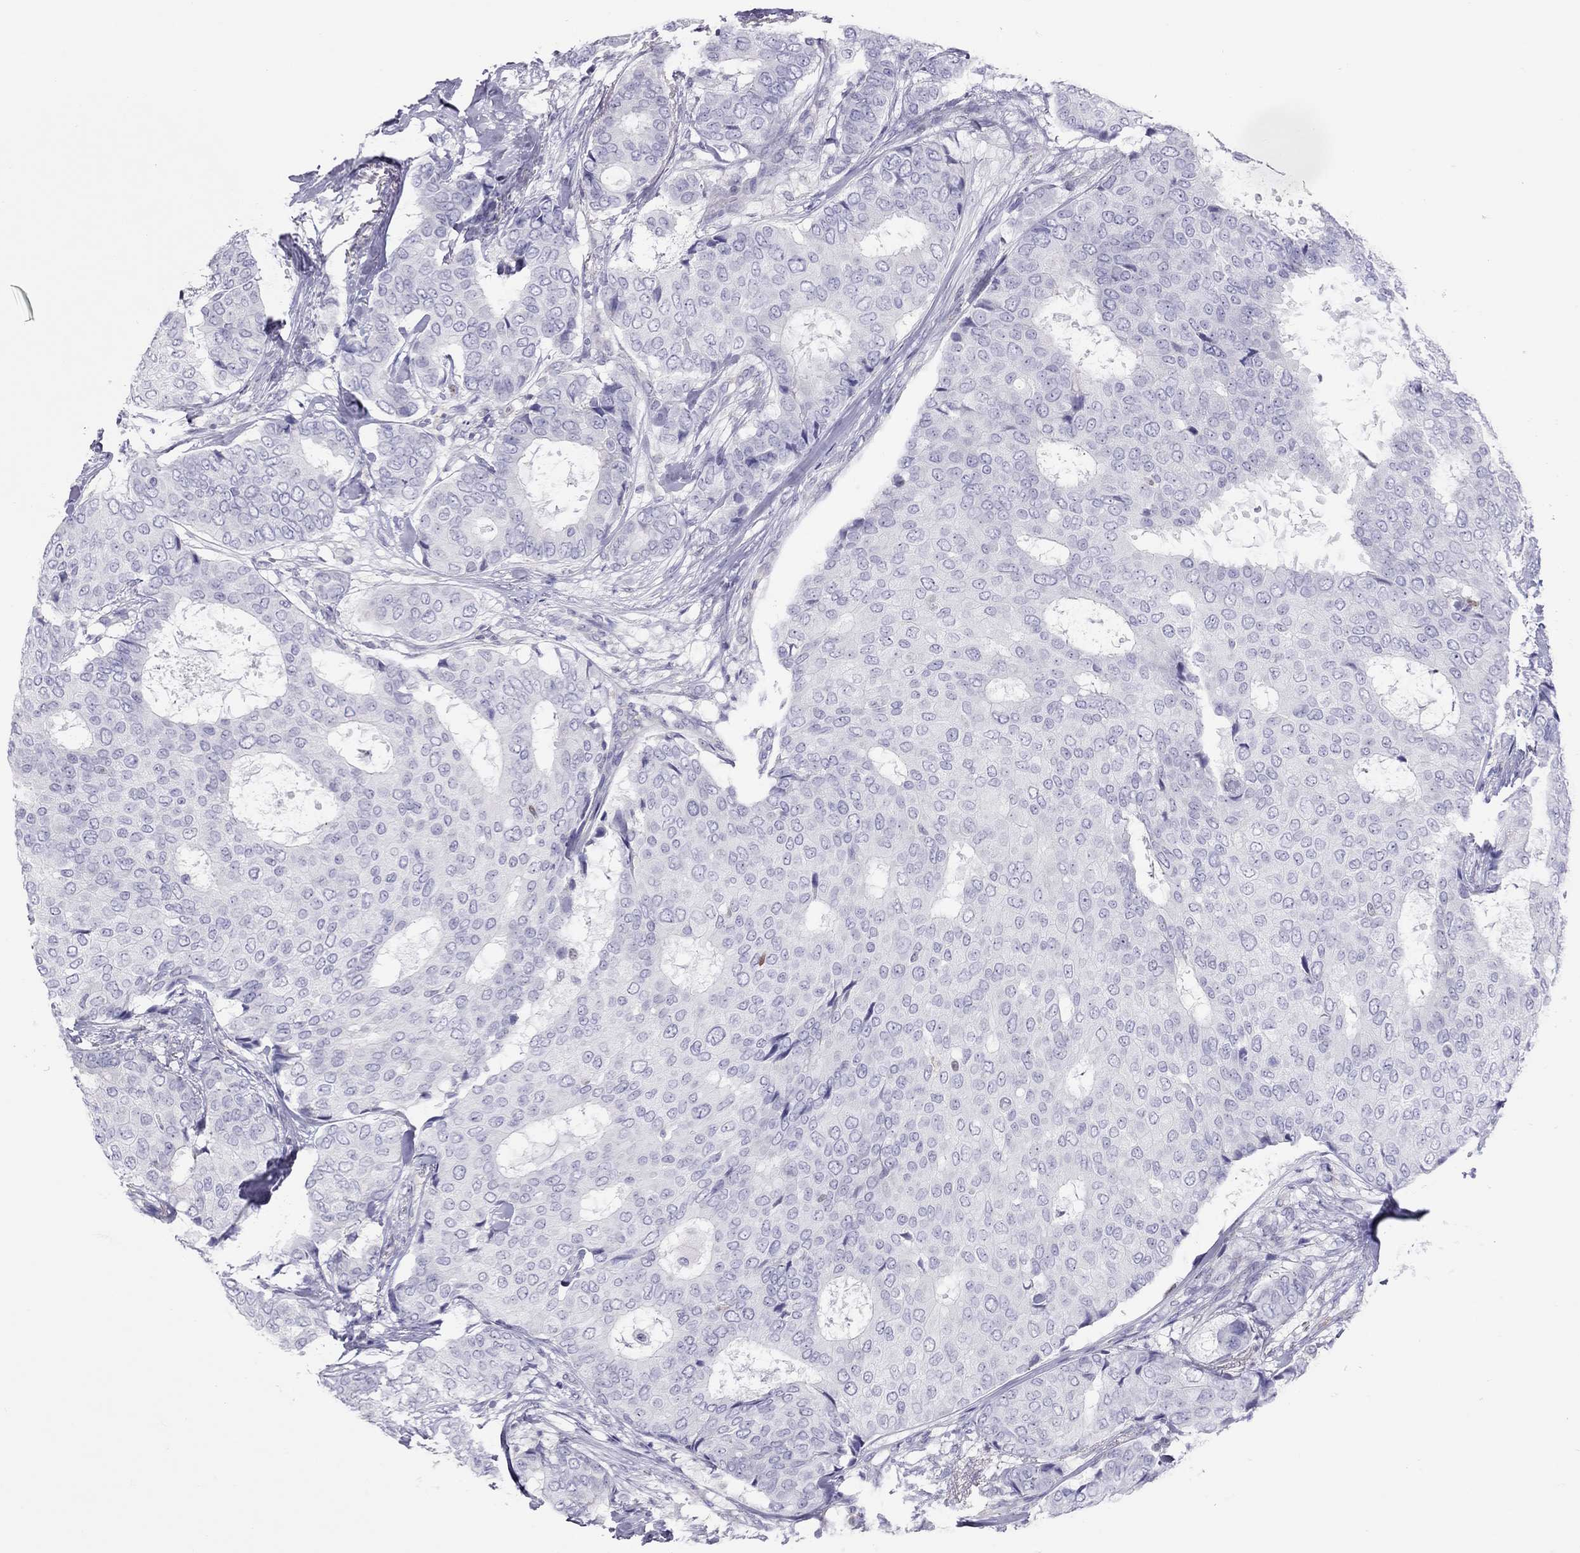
{"staining": {"intensity": "negative", "quantity": "none", "location": "none"}, "tissue": "breast cancer", "cell_type": "Tumor cells", "image_type": "cancer", "snomed": [{"axis": "morphology", "description": "Duct carcinoma"}, {"axis": "topography", "description": "Breast"}], "caption": "Tumor cells are negative for brown protein staining in breast infiltrating ductal carcinoma.", "gene": "STAG3", "patient": {"sex": "female", "age": 75}}